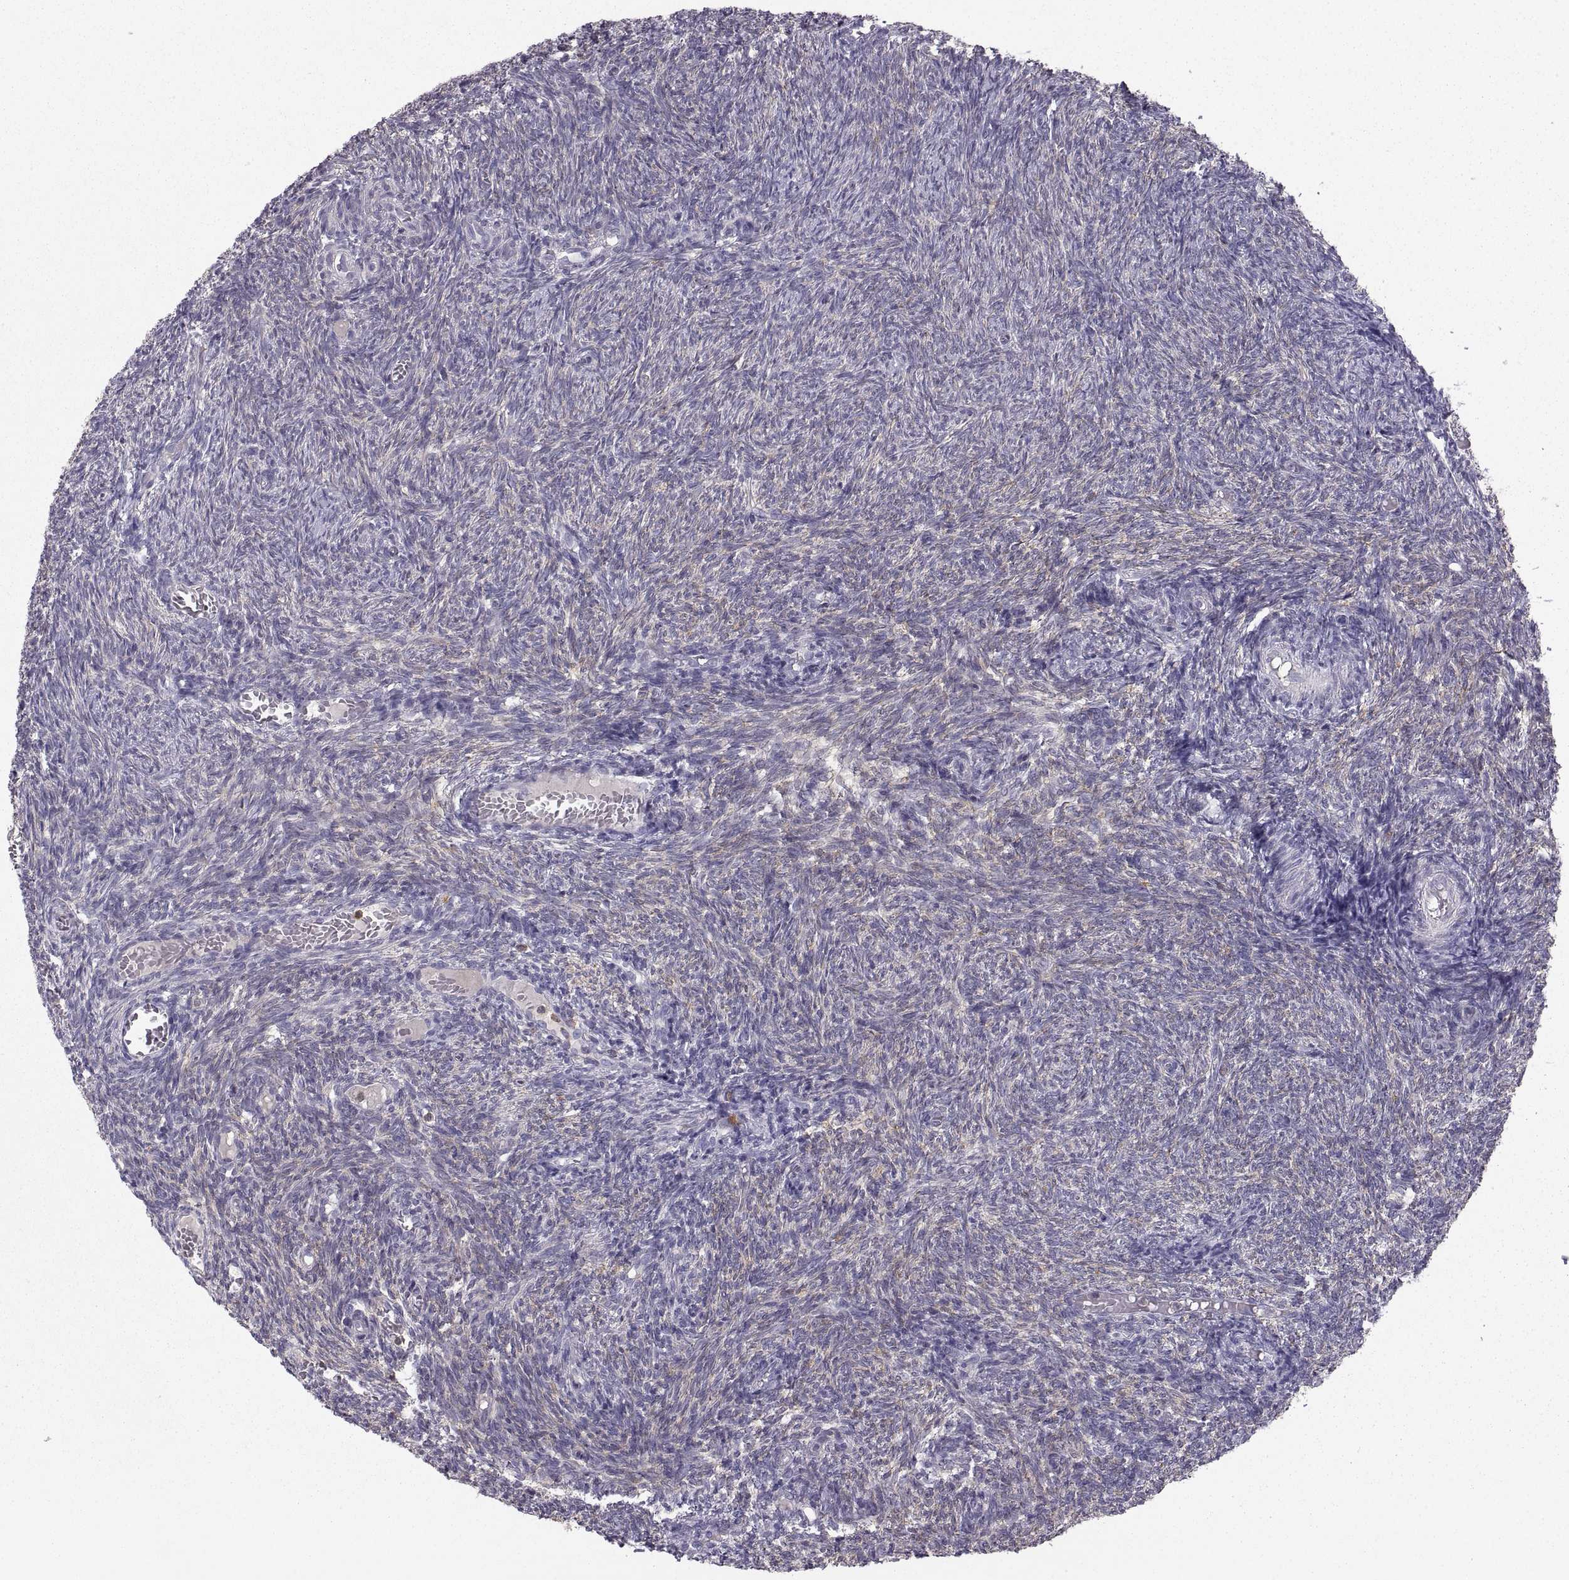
{"staining": {"intensity": "moderate", "quantity": "25%-75%", "location": "cytoplasmic/membranous"}, "tissue": "ovary", "cell_type": "Follicle cells", "image_type": "normal", "snomed": [{"axis": "morphology", "description": "Normal tissue, NOS"}, {"axis": "topography", "description": "Ovary"}], "caption": "Ovary stained with DAB immunohistochemistry (IHC) exhibits medium levels of moderate cytoplasmic/membranous positivity in approximately 25%-75% of follicle cells. (Stains: DAB (3,3'-diaminobenzidine) in brown, nuclei in blue, Microscopy: brightfield microscopy at high magnification).", "gene": "EZR", "patient": {"sex": "female", "age": 39}}